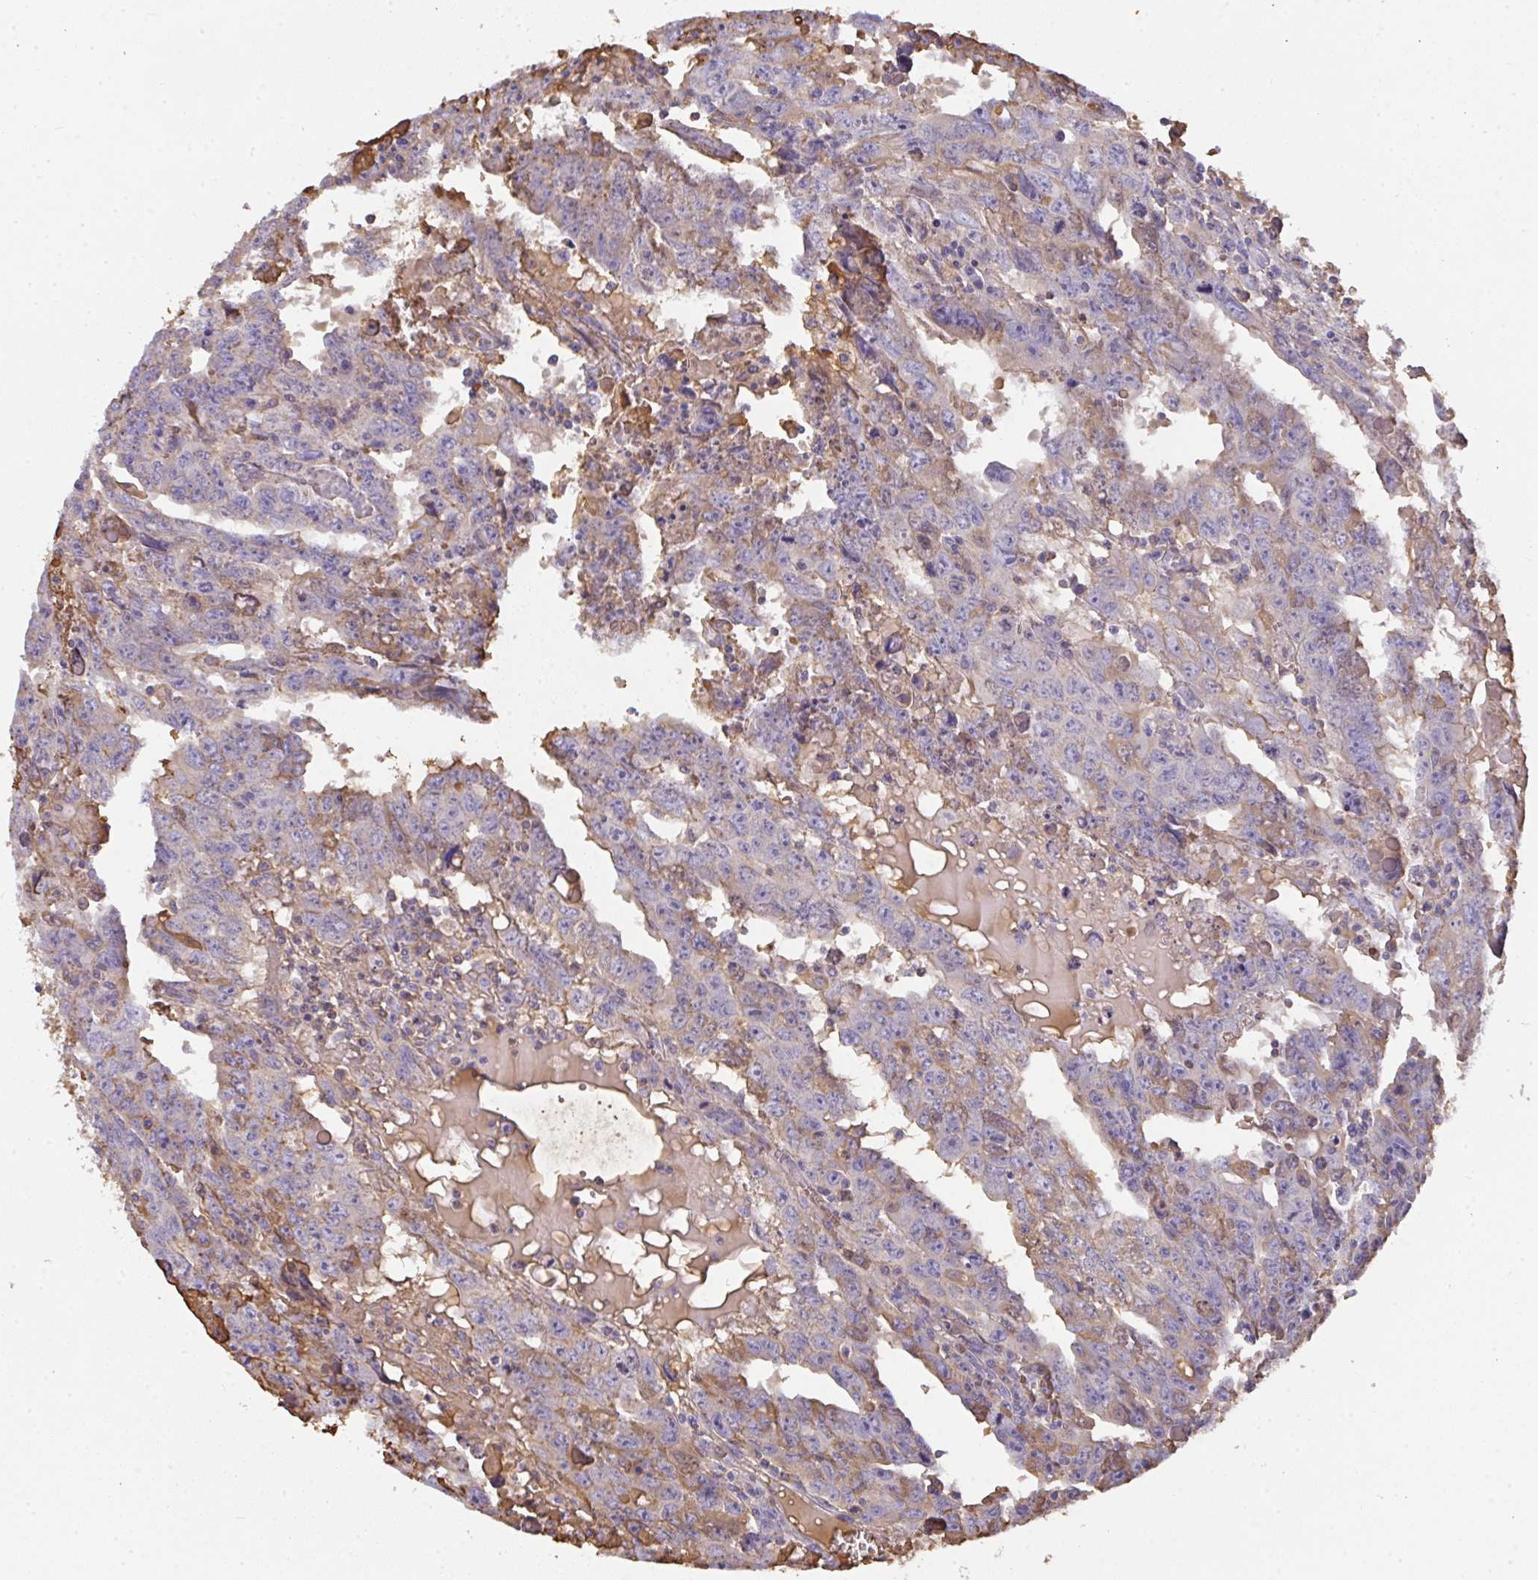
{"staining": {"intensity": "weak", "quantity": "<25%", "location": "cytoplasmic/membranous"}, "tissue": "testis cancer", "cell_type": "Tumor cells", "image_type": "cancer", "snomed": [{"axis": "morphology", "description": "Carcinoma, Embryonal, NOS"}, {"axis": "topography", "description": "Testis"}], "caption": "A micrograph of embryonal carcinoma (testis) stained for a protein demonstrates no brown staining in tumor cells.", "gene": "SMYD5", "patient": {"sex": "male", "age": 22}}